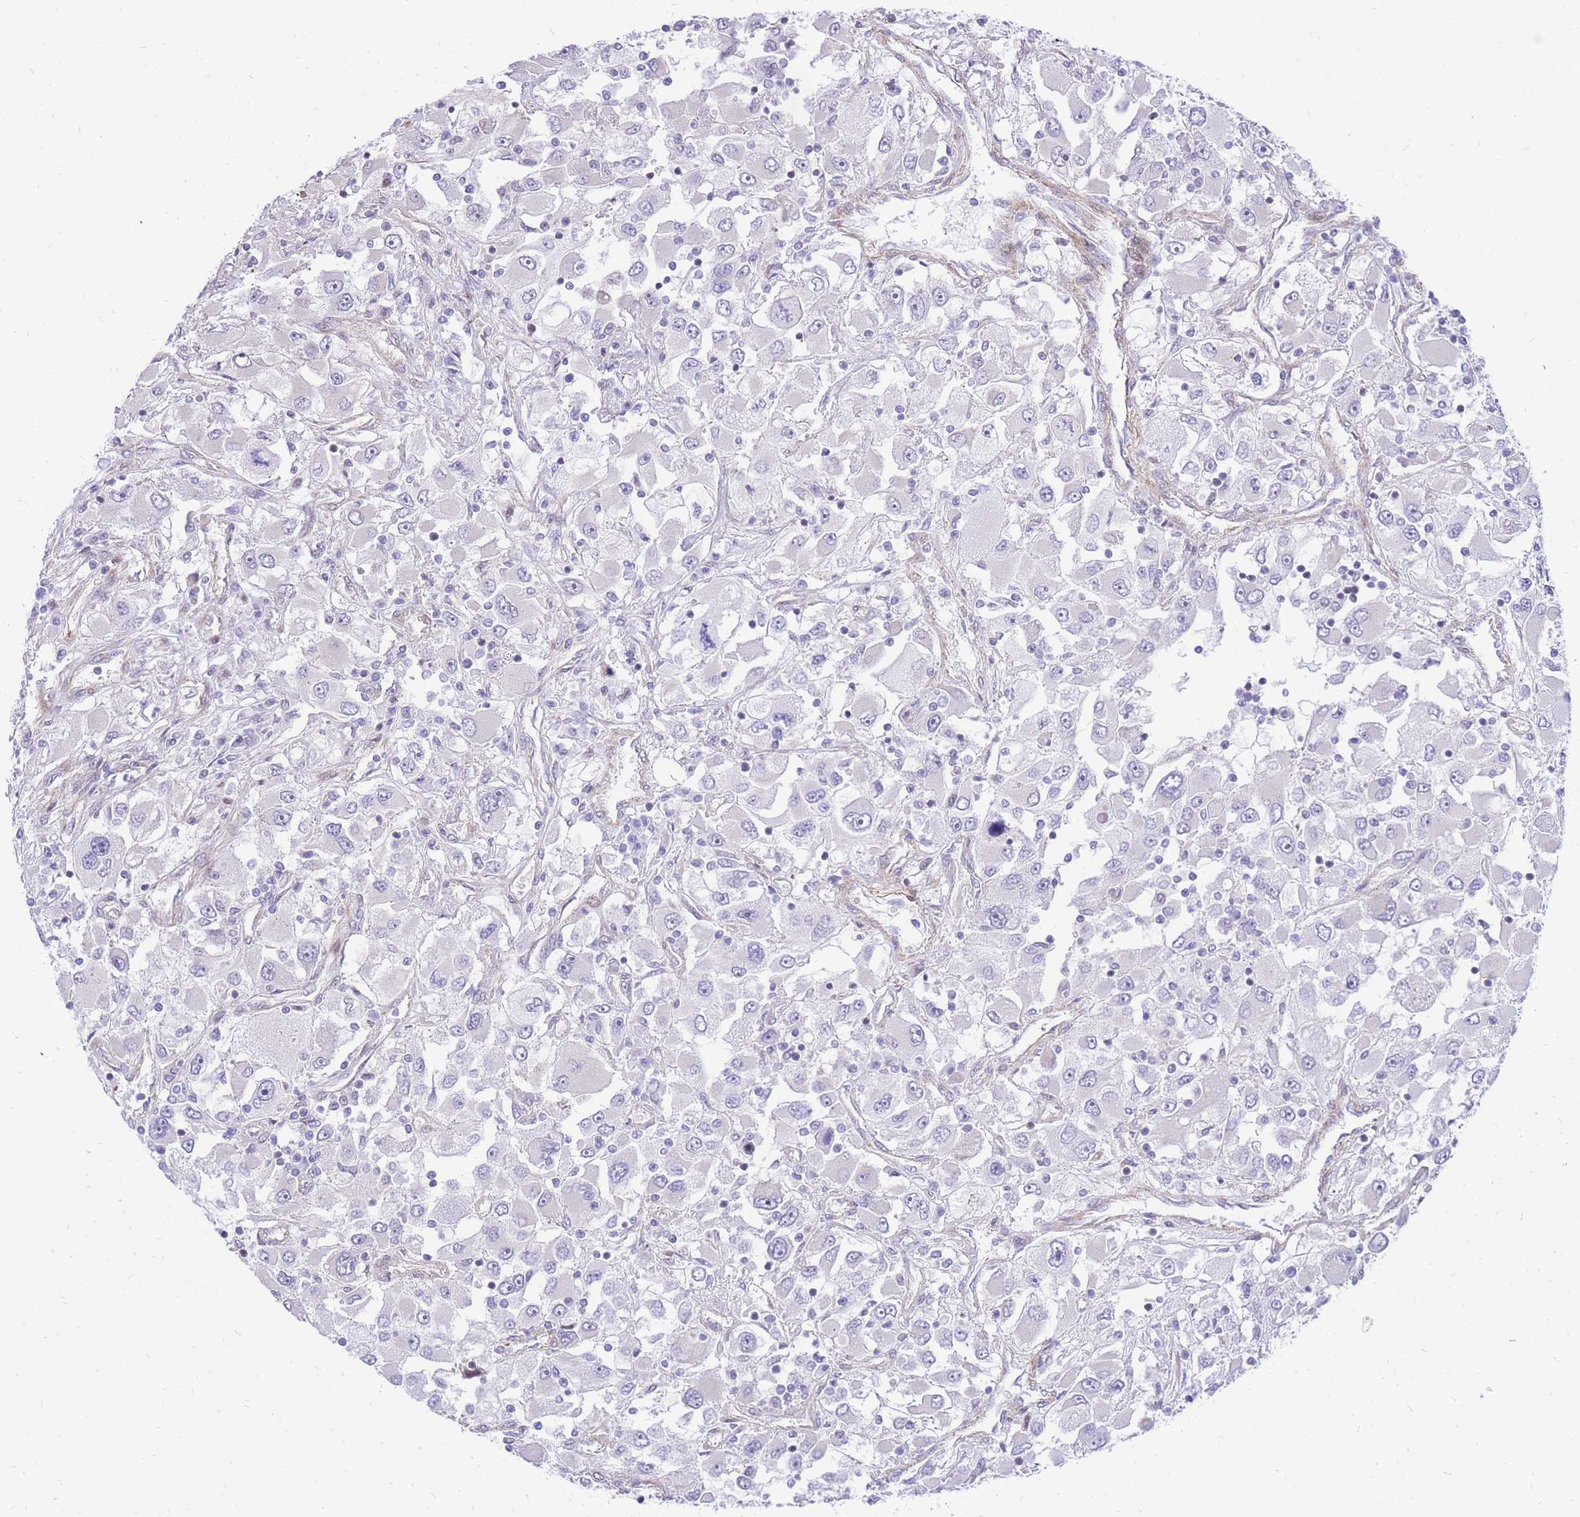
{"staining": {"intensity": "negative", "quantity": "none", "location": "none"}, "tissue": "renal cancer", "cell_type": "Tumor cells", "image_type": "cancer", "snomed": [{"axis": "morphology", "description": "Adenocarcinoma, NOS"}, {"axis": "topography", "description": "Kidney"}], "caption": "This is an immunohistochemistry image of renal cancer (adenocarcinoma). There is no positivity in tumor cells.", "gene": "S100PBP", "patient": {"sex": "female", "age": 52}}